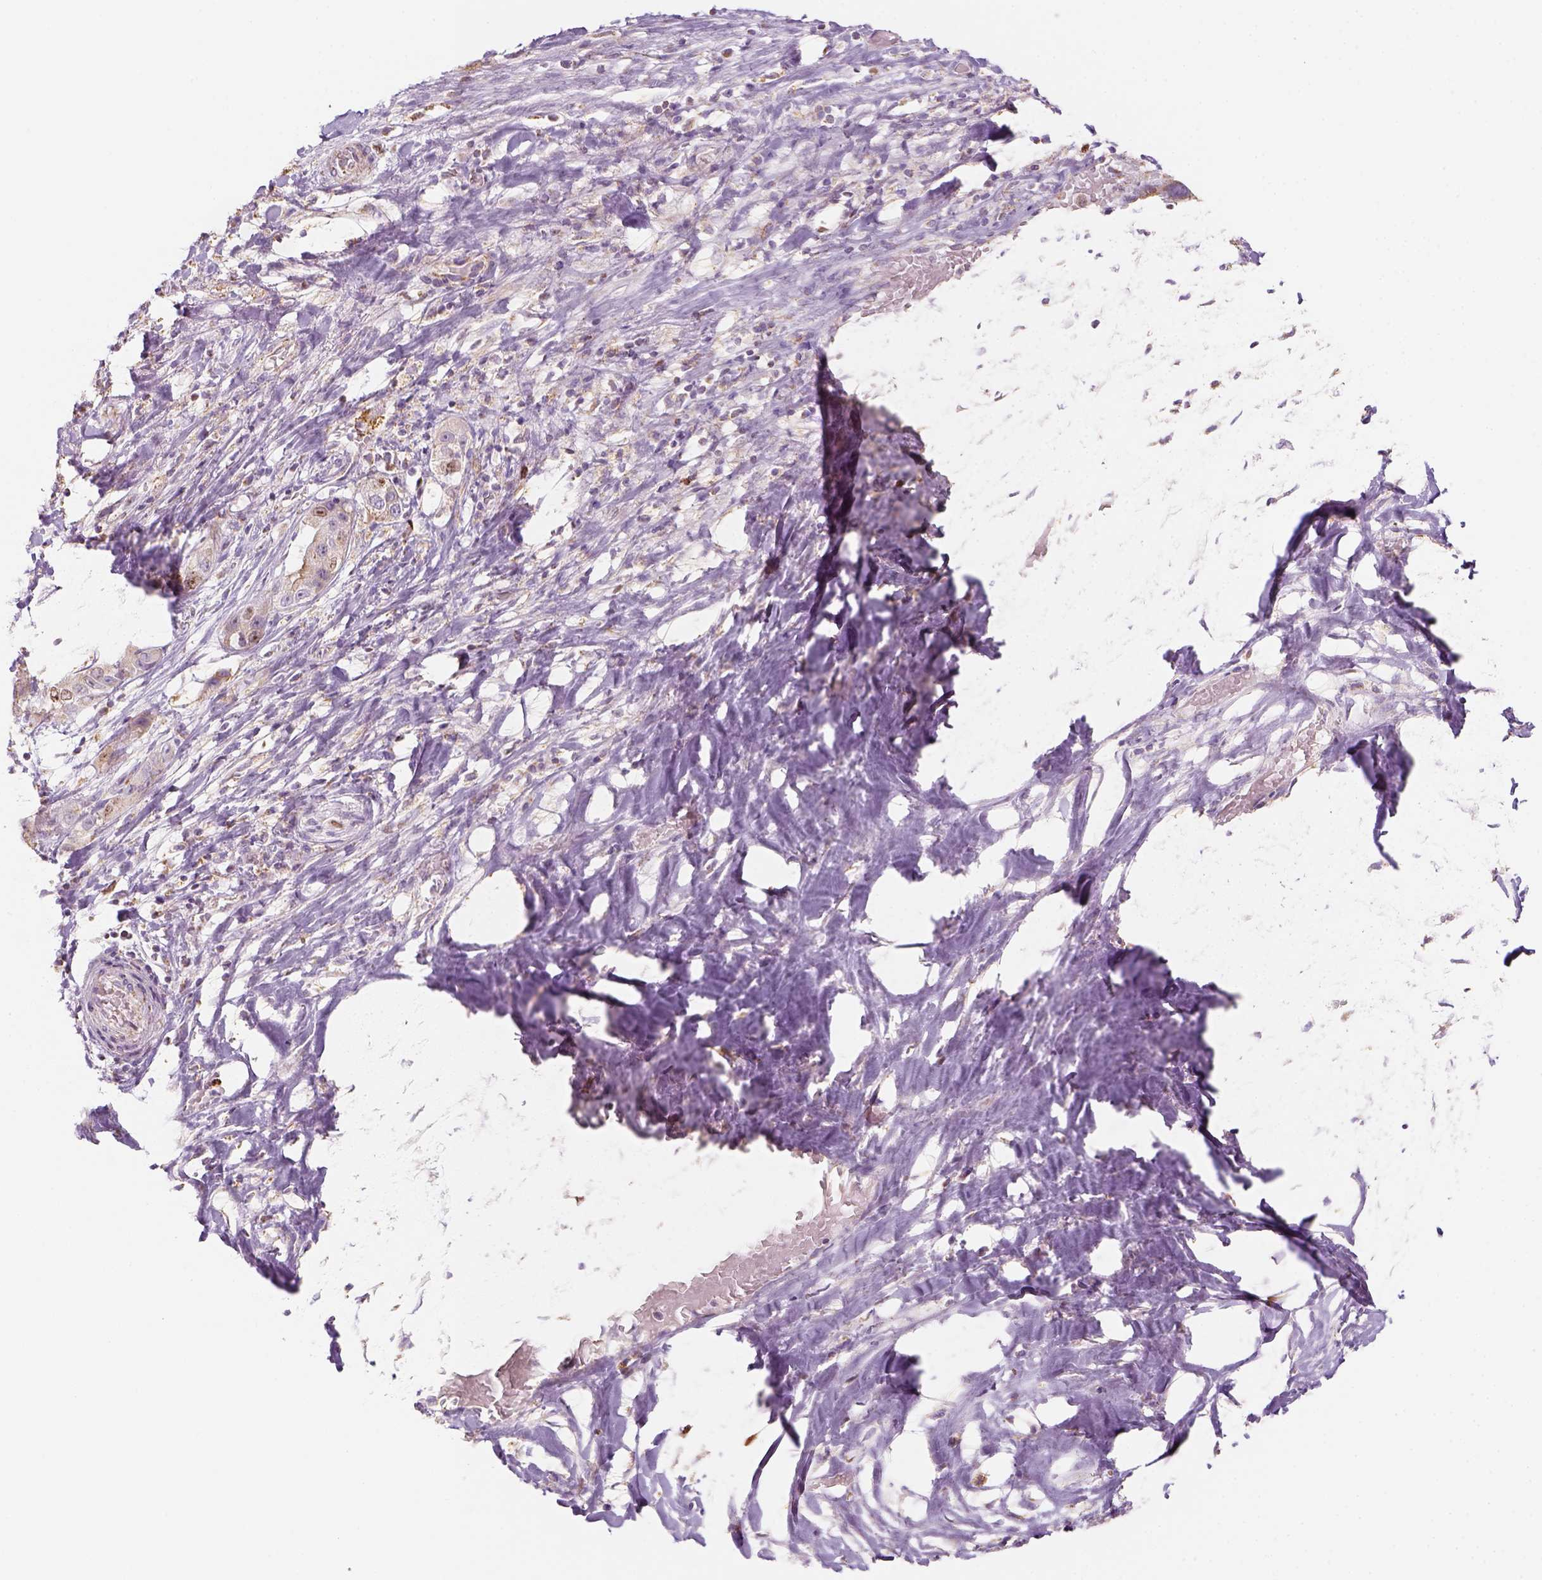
{"staining": {"intensity": "weak", "quantity": ">75%", "location": "cytoplasmic/membranous"}, "tissue": "liver cancer", "cell_type": "Tumor cells", "image_type": "cancer", "snomed": [{"axis": "morphology", "description": "Cholangiocarcinoma"}, {"axis": "topography", "description": "Liver"}], "caption": "Immunohistochemistry (DAB) staining of cholangiocarcinoma (liver) shows weak cytoplasmic/membranous protein positivity in approximately >75% of tumor cells.", "gene": "LCA5", "patient": {"sex": "female", "age": 52}}